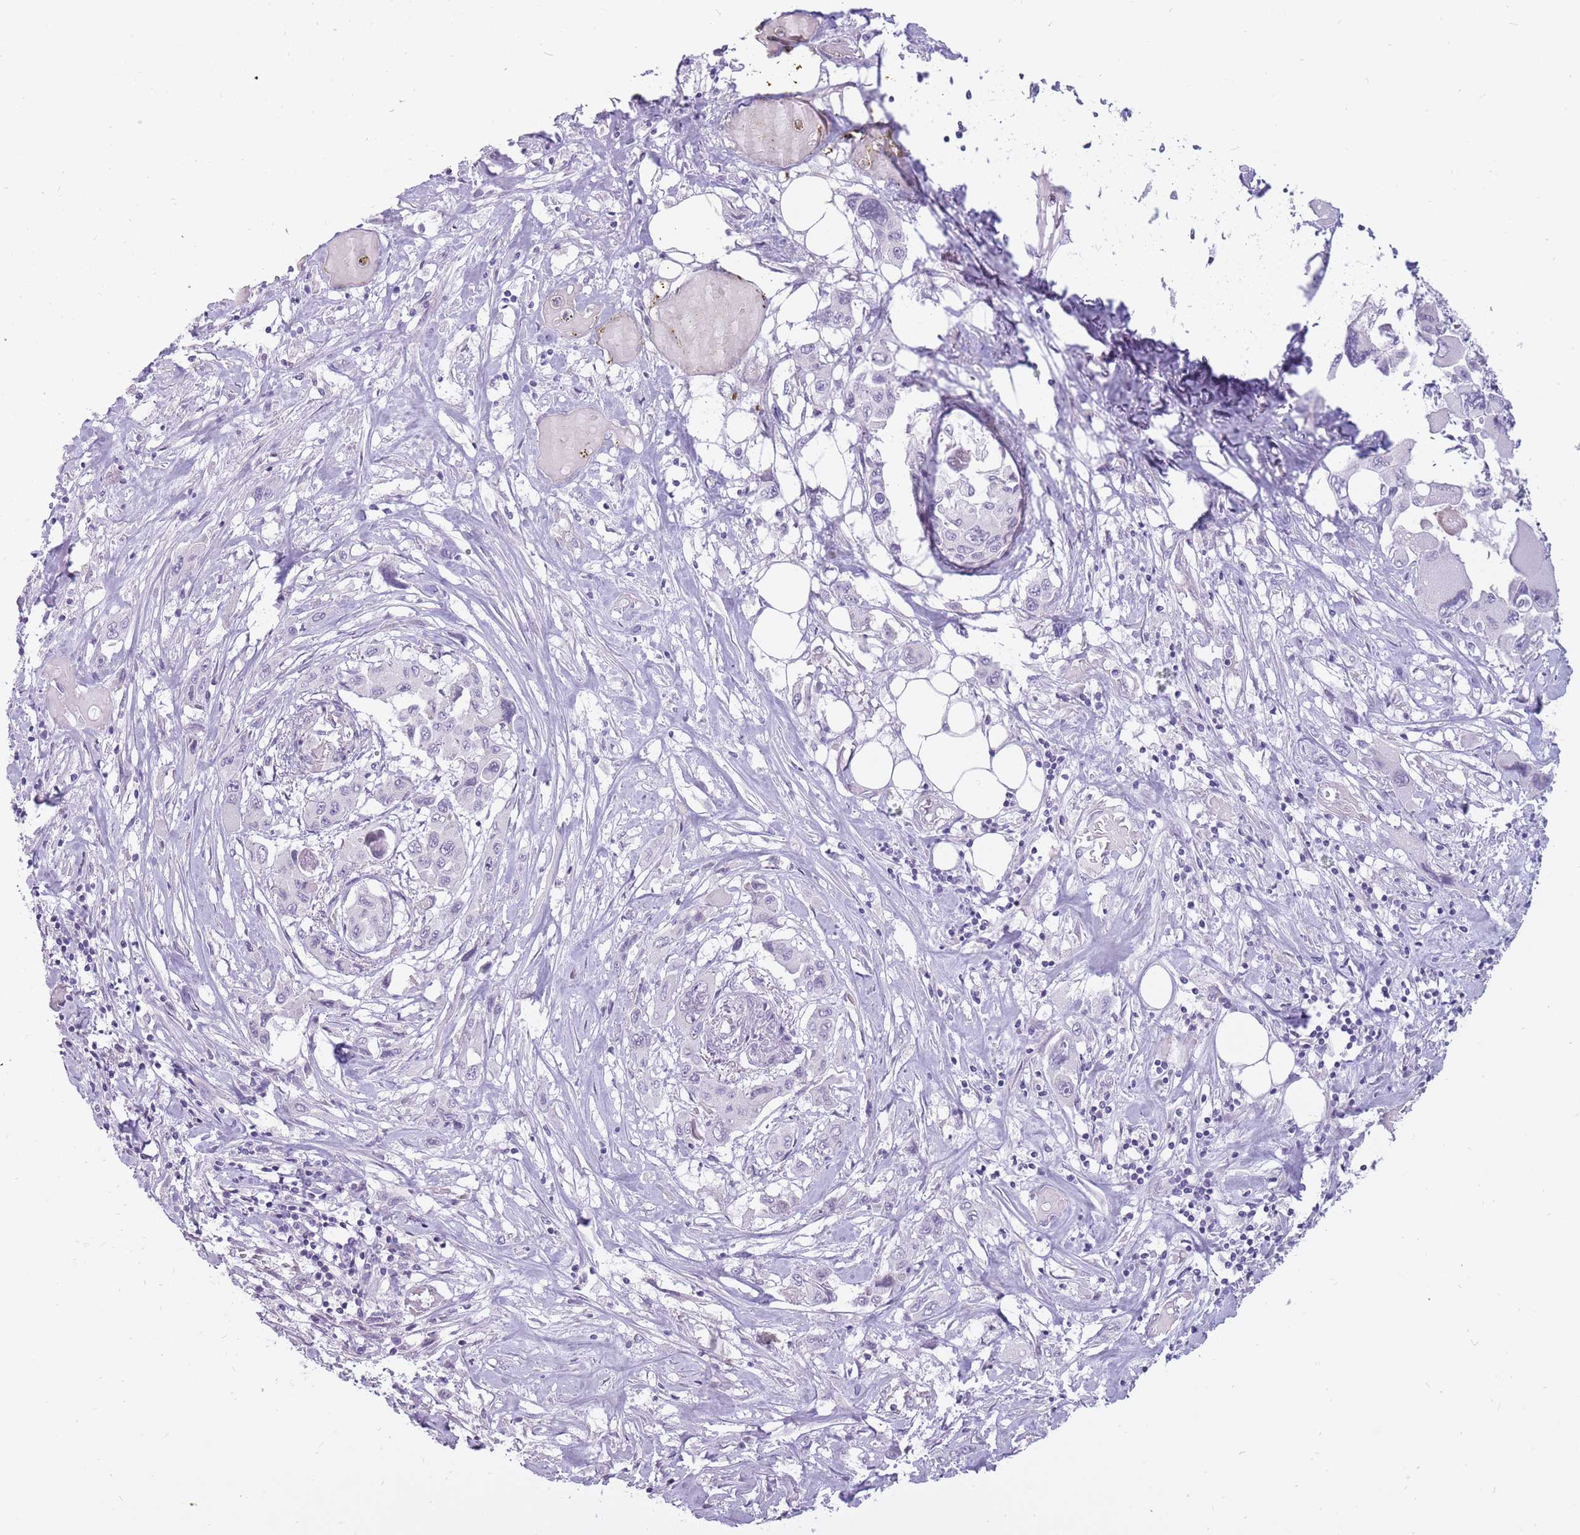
{"staining": {"intensity": "negative", "quantity": "none", "location": "none"}, "tissue": "pancreatic cancer", "cell_type": "Tumor cells", "image_type": "cancer", "snomed": [{"axis": "morphology", "description": "Adenocarcinoma, NOS"}, {"axis": "topography", "description": "Pancreas"}], "caption": "Immunohistochemical staining of pancreatic adenocarcinoma demonstrates no significant expression in tumor cells. Brightfield microscopy of immunohistochemistry stained with DAB (3,3'-diaminobenzidine) (brown) and hematoxylin (blue), captured at high magnification.", "gene": "POMZP3", "patient": {"sex": "male", "age": 92}}